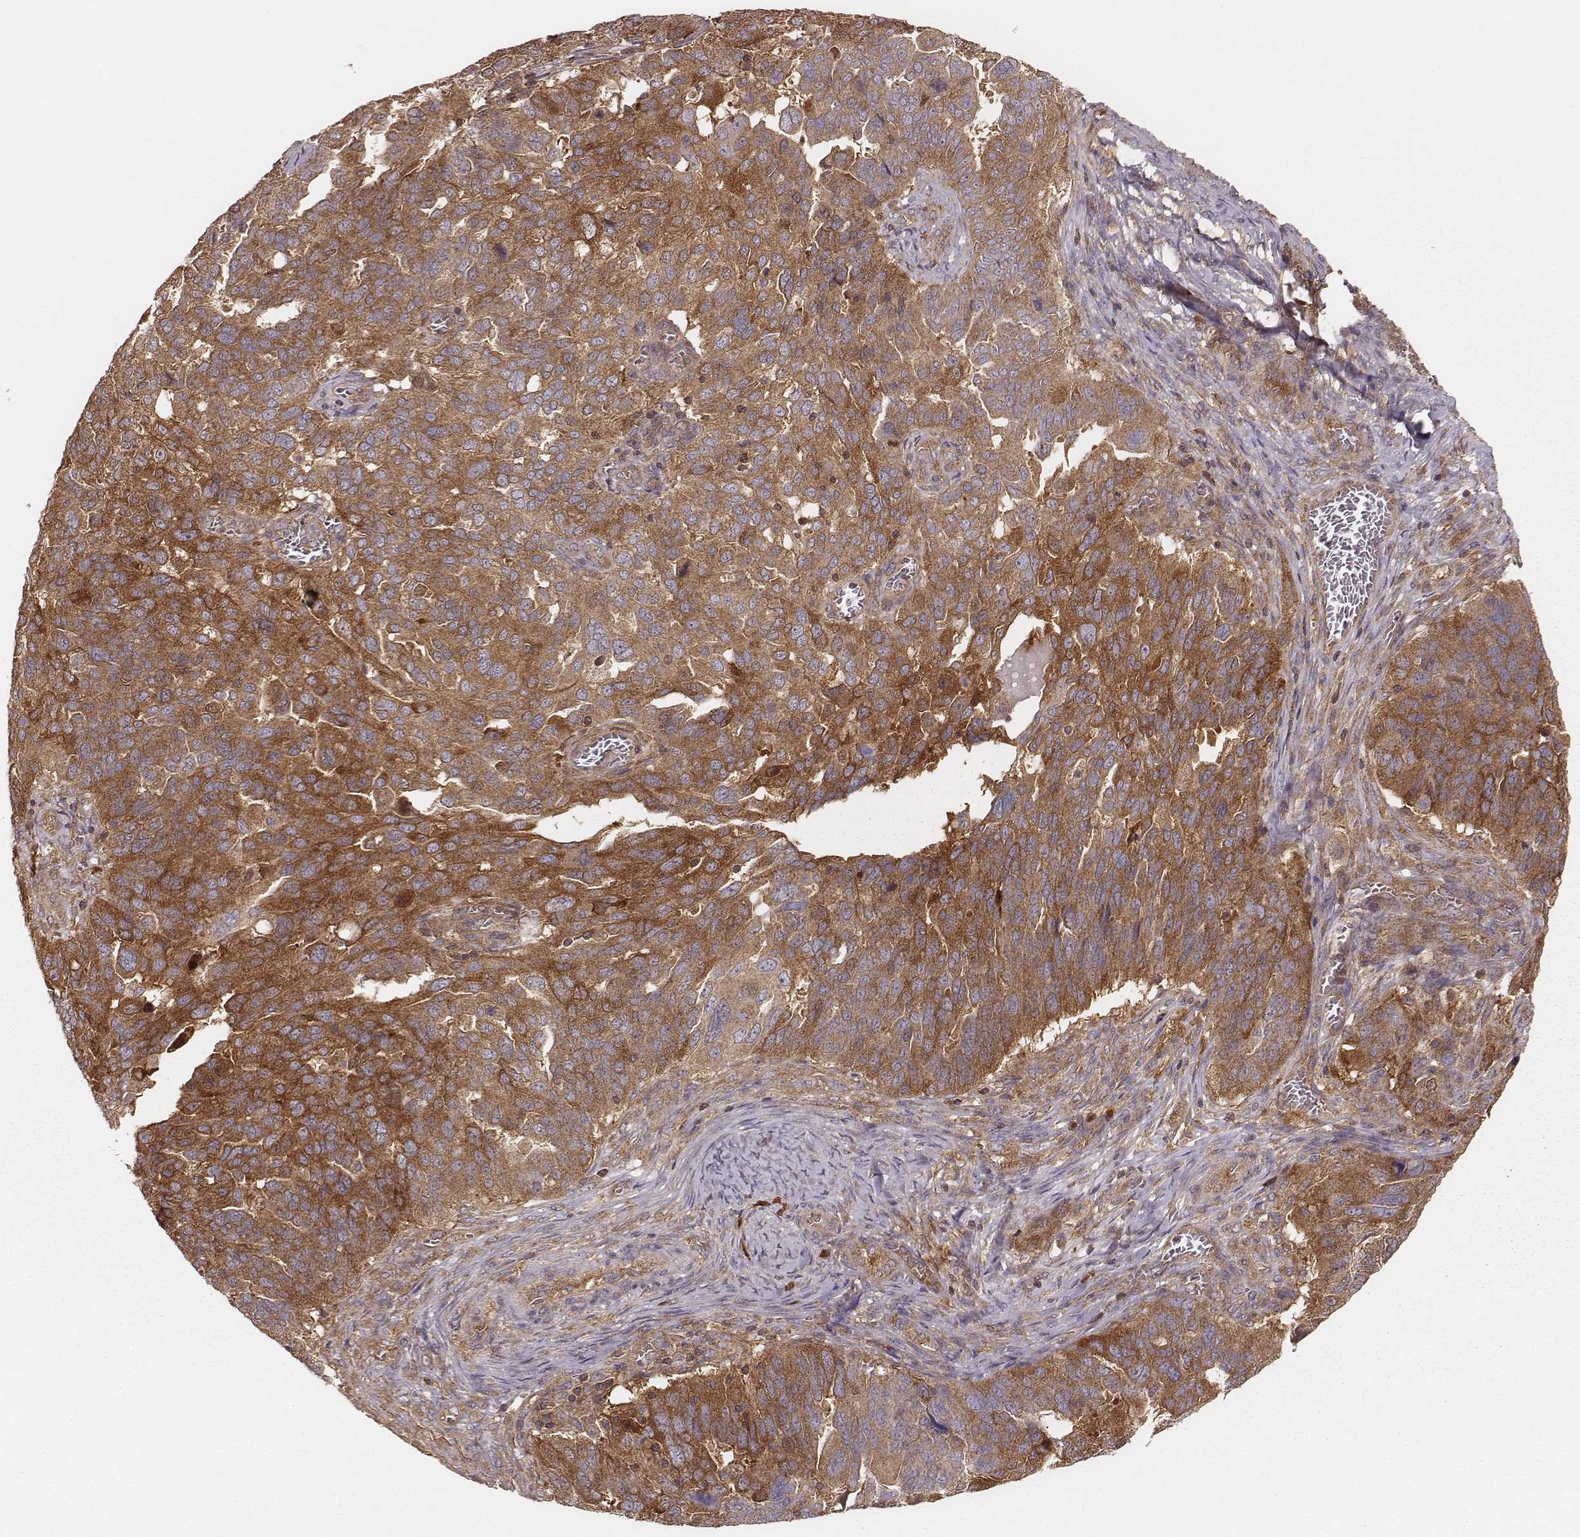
{"staining": {"intensity": "moderate", "quantity": ">75%", "location": "cytoplasmic/membranous"}, "tissue": "ovarian cancer", "cell_type": "Tumor cells", "image_type": "cancer", "snomed": [{"axis": "morphology", "description": "Carcinoma, endometroid"}, {"axis": "topography", "description": "Soft tissue"}, {"axis": "topography", "description": "Ovary"}], "caption": "Human endometroid carcinoma (ovarian) stained for a protein (brown) shows moderate cytoplasmic/membranous positive positivity in approximately >75% of tumor cells.", "gene": "CARS1", "patient": {"sex": "female", "age": 52}}